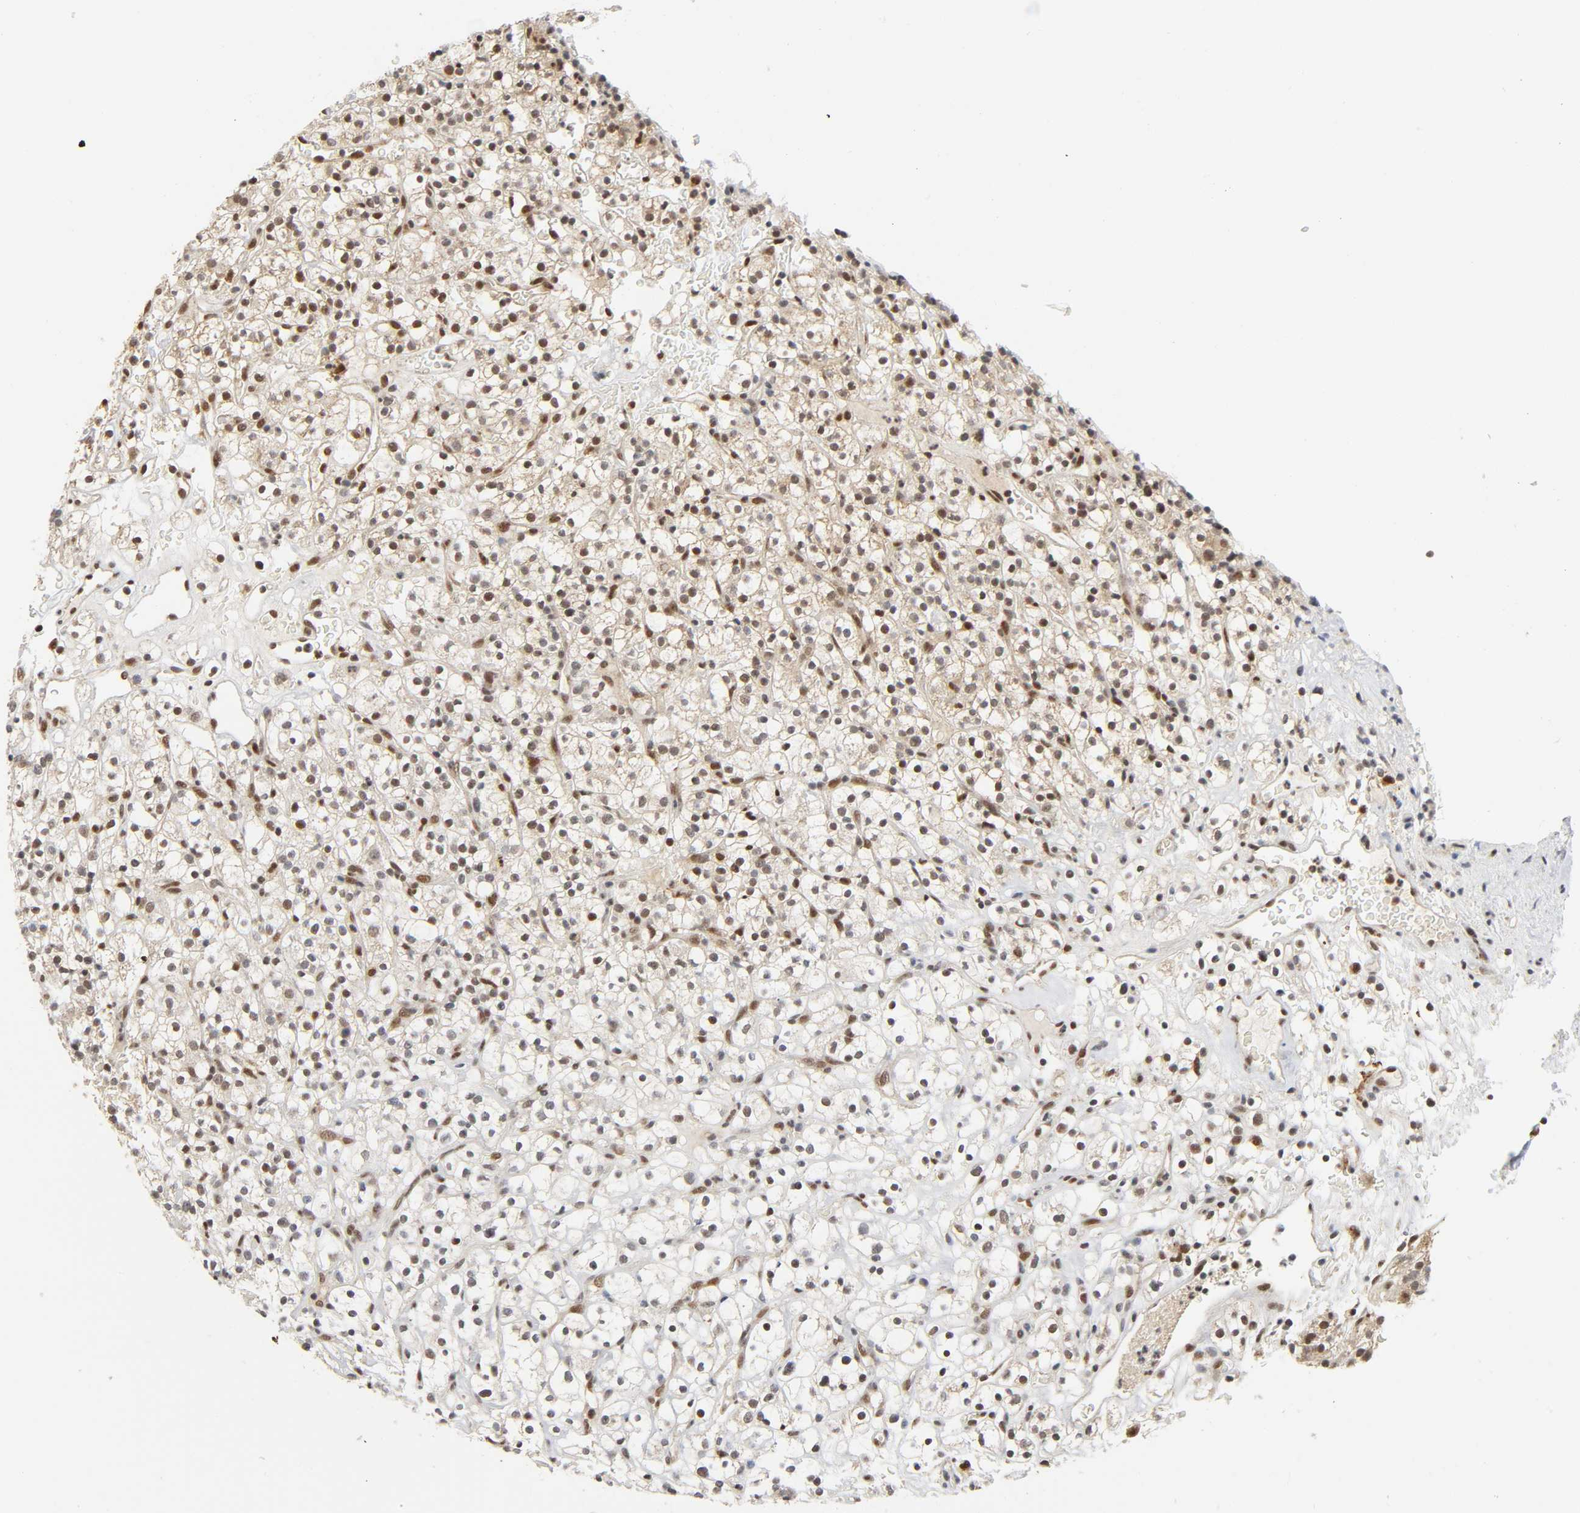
{"staining": {"intensity": "moderate", "quantity": ">75%", "location": "nuclear"}, "tissue": "renal cancer", "cell_type": "Tumor cells", "image_type": "cancer", "snomed": [{"axis": "morphology", "description": "Normal tissue, NOS"}, {"axis": "morphology", "description": "Adenocarcinoma, NOS"}, {"axis": "topography", "description": "Kidney"}], "caption": "Tumor cells show medium levels of moderate nuclear staining in approximately >75% of cells in human adenocarcinoma (renal).", "gene": "KAT2B", "patient": {"sex": "female", "age": 72}}